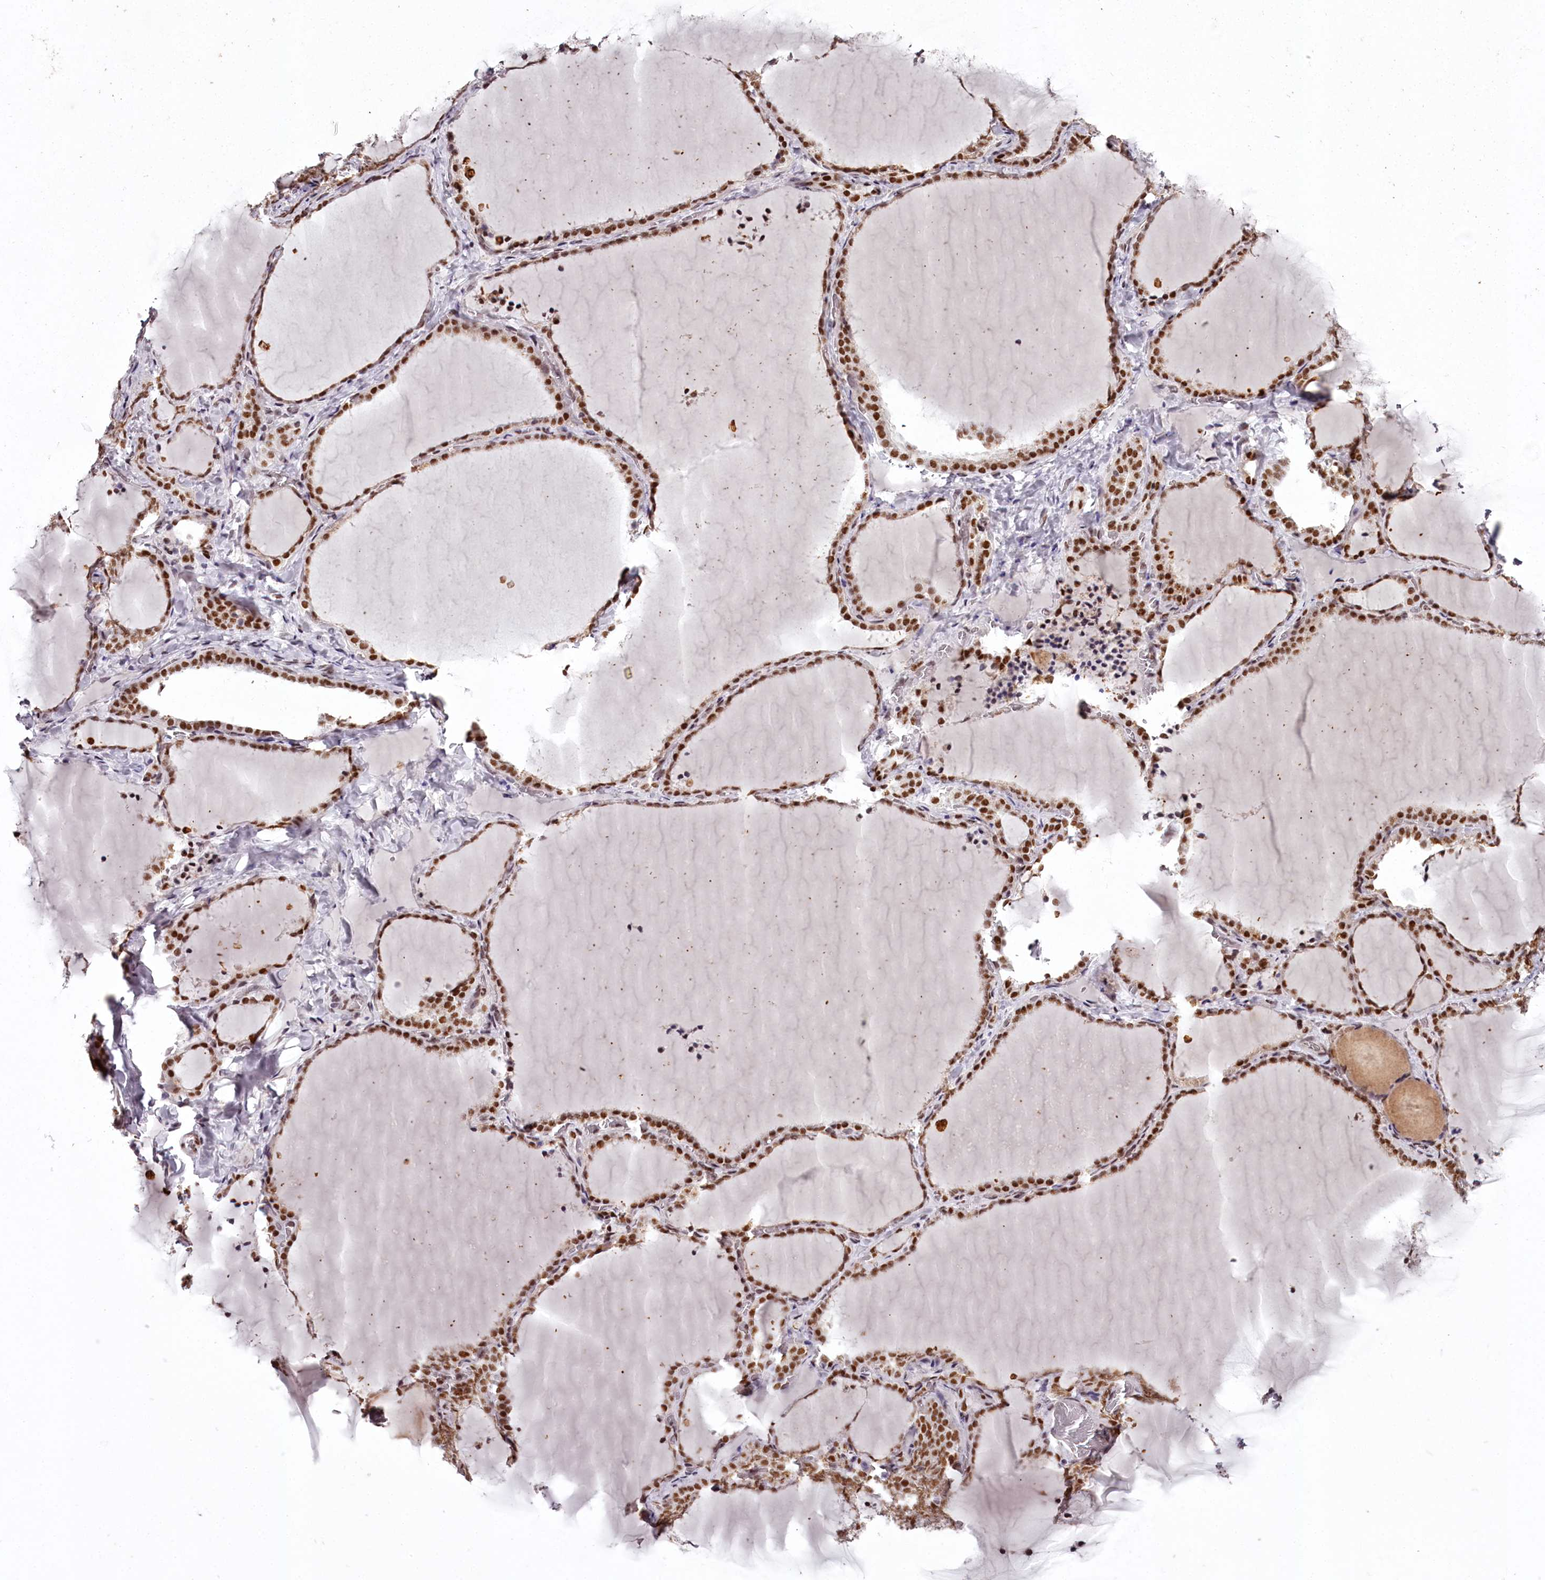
{"staining": {"intensity": "strong", "quantity": ">75%", "location": "nuclear"}, "tissue": "thyroid gland", "cell_type": "Glandular cells", "image_type": "normal", "snomed": [{"axis": "morphology", "description": "Normal tissue, NOS"}, {"axis": "topography", "description": "Thyroid gland"}], "caption": "IHC (DAB (3,3'-diaminobenzidine)) staining of unremarkable human thyroid gland shows strong nuclear protein positivity in about >75% of glandular cells. (Stains: DAB (3,3'-diaminobenzidine) in brown, nuclei in blue, Microscopy: brightfield microscopy at high magnification).", "gene": "PSPC1", "patient": {"sex": "female", "age": 22}}